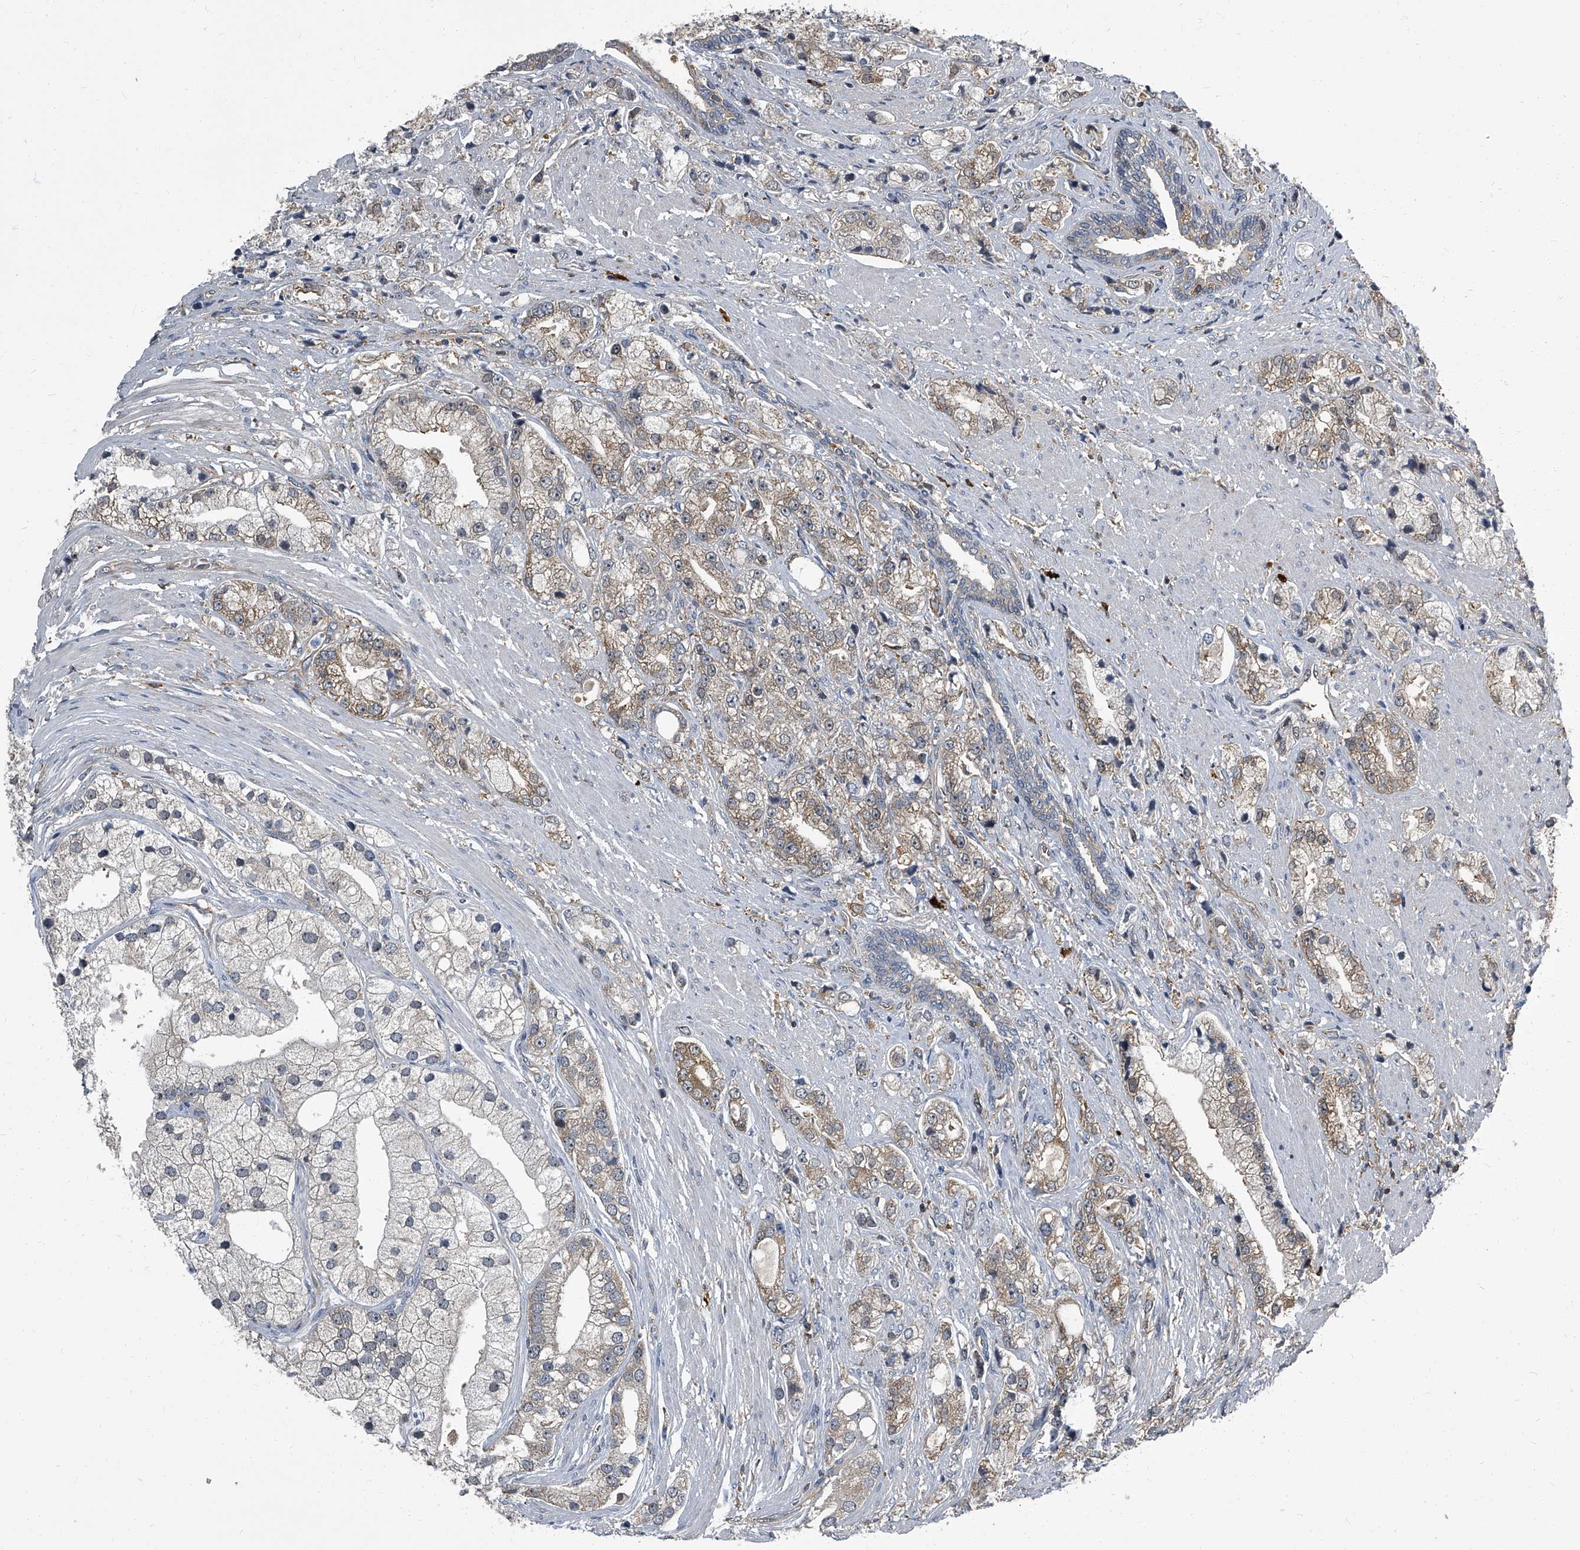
{"staining": {"intensity": "weak", "quantity": "25%-75%", "location": "cytoplasmic/membranous"}, "tissue": "prostate cancer", "cell_type": "Tumor cells", "image_type": "cancer", "snomed": [{"axis": "morphology", "description": "Adenocarcinoma, High grade"}, {"axis": "topography", "description": "Prostate"}], "caption": "A brown stain shows weak cytoplasmic/membranous expression of a protein in human prostate cancer tumor cells. The protein is stained brown, and the nuclei are stained in blue (DAB IHC with brightfield microscopy, high magnification).", "gene": "CDV3", "patient": {"sex": "male", "age": 50}}